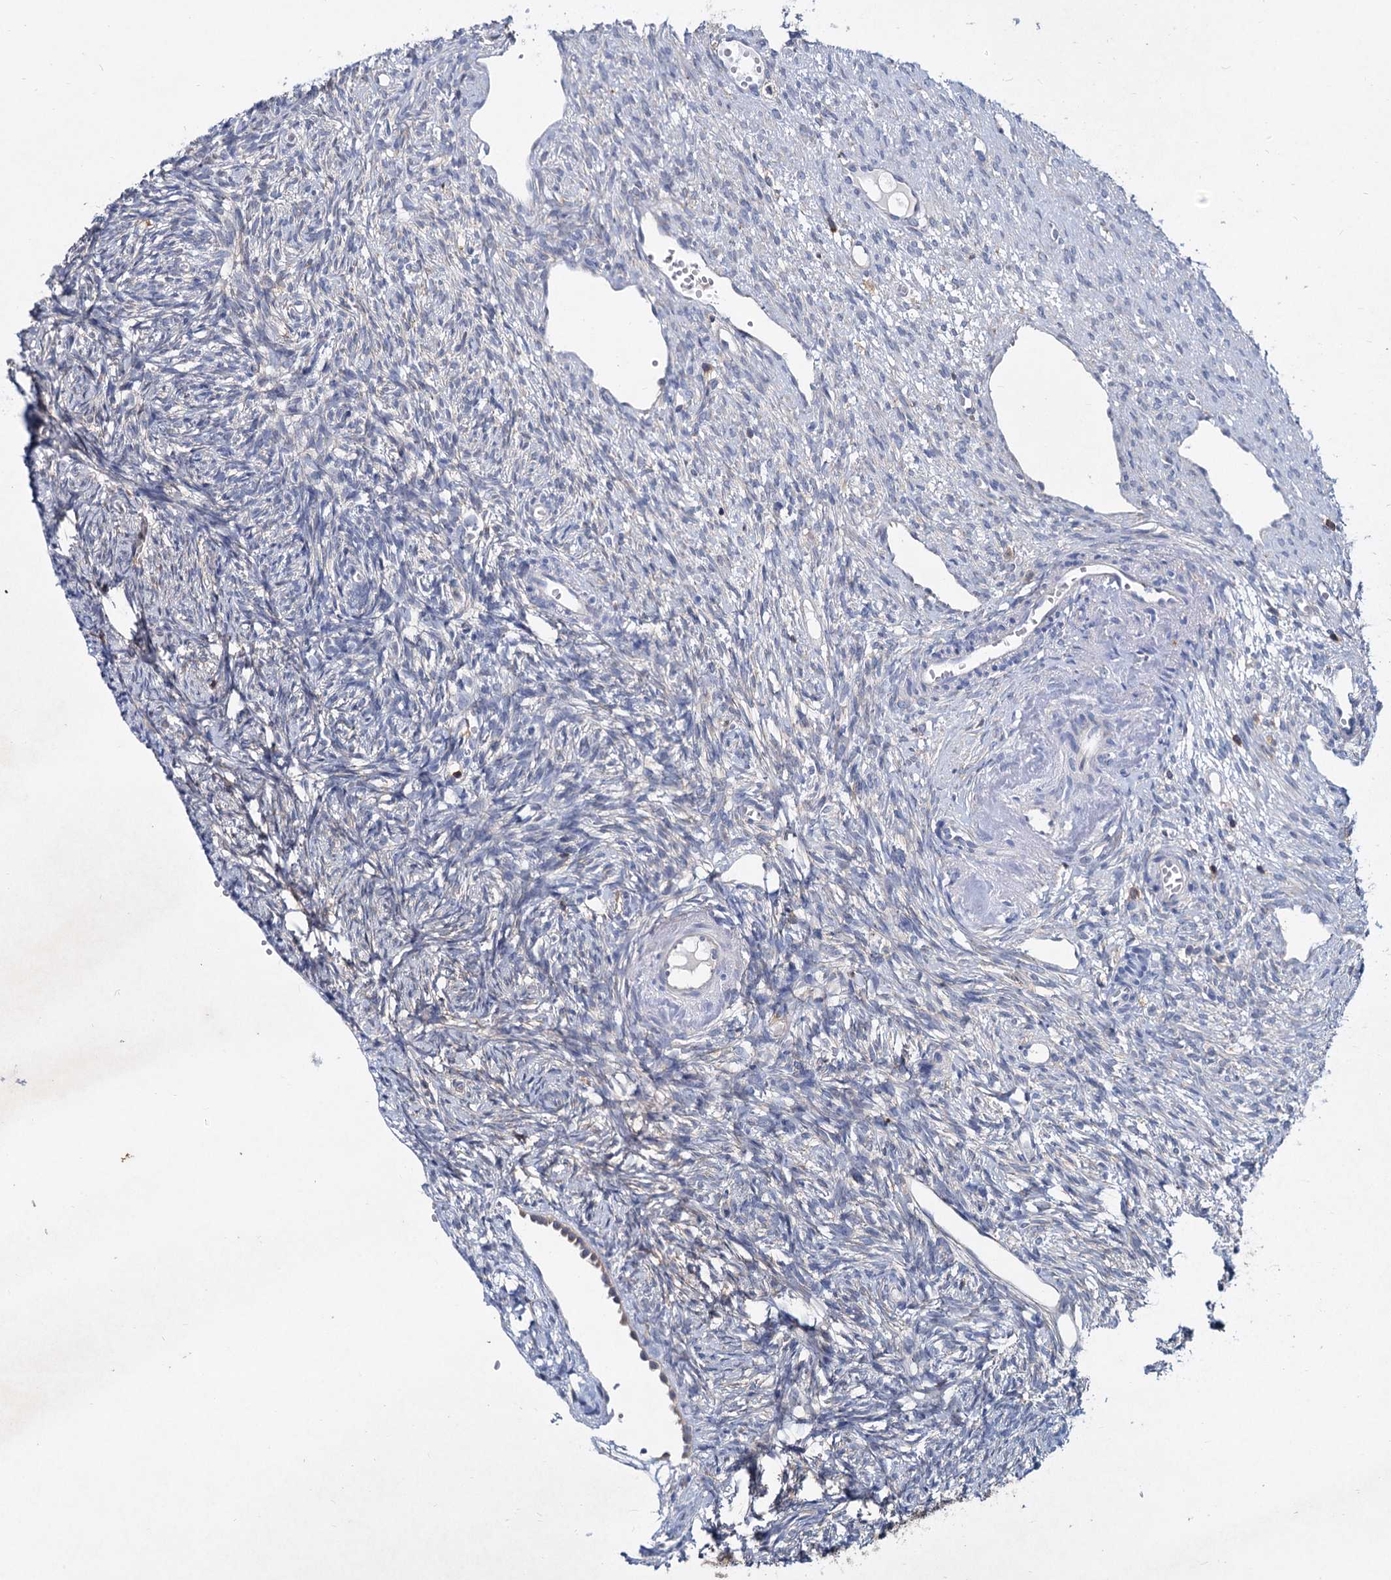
{"staining": {"intensity": "negative", "quantity": "none", "location": "none"}, "tissue": "ovary", "cell_type": "Follicle cells", "image_type": "normal", "snomed": [{"axis": "morphology", "description": "Normal tissue, NOS"}, {"axis": "topography", "description": "Ovary"}], "caption": "The photomicrograph demonstrates no staining of follicle cells in normal ovary.", "gene": "LRCH4", "patient": {"sex": "female", "age": 51}}